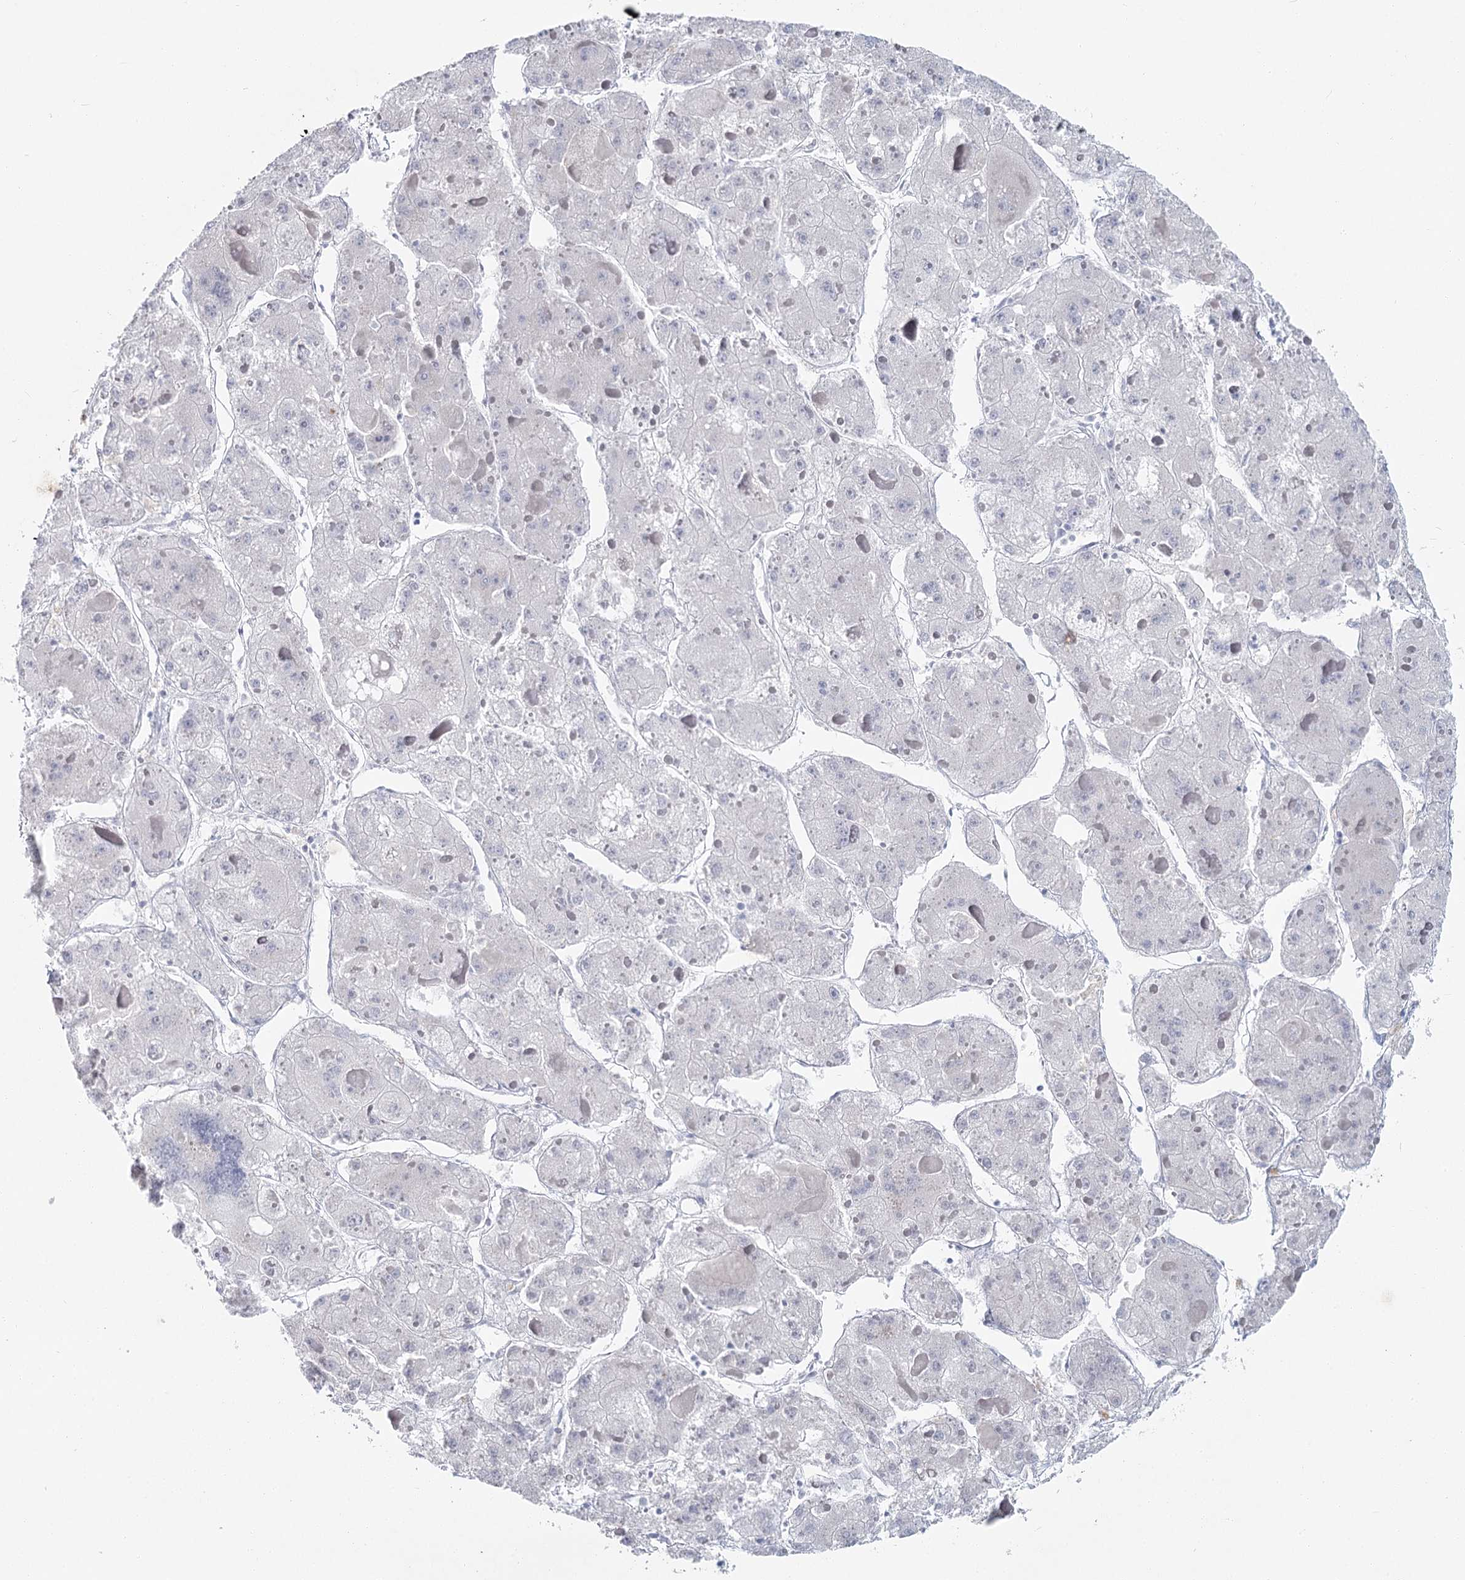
{"staining": {"intensity": "negative", "quantity": "none", "location": "none"}, "tissue": "liver cancer", "cell_type": "Tumor cells", "image_type": "cancer", "snomed": [{"axis": "morphology", "description": "Carcinoma, Hepatocellular, NOS"}, {"axis": "topography", "description": "Liver"}], "caption": "Immunohistochemistry photomicrograph of liver cancer stained for a protein (brown), which reveals no expression in tumor cells.", "gene": "IFIT5", "patient": {"sex": "female", "age": 73}}